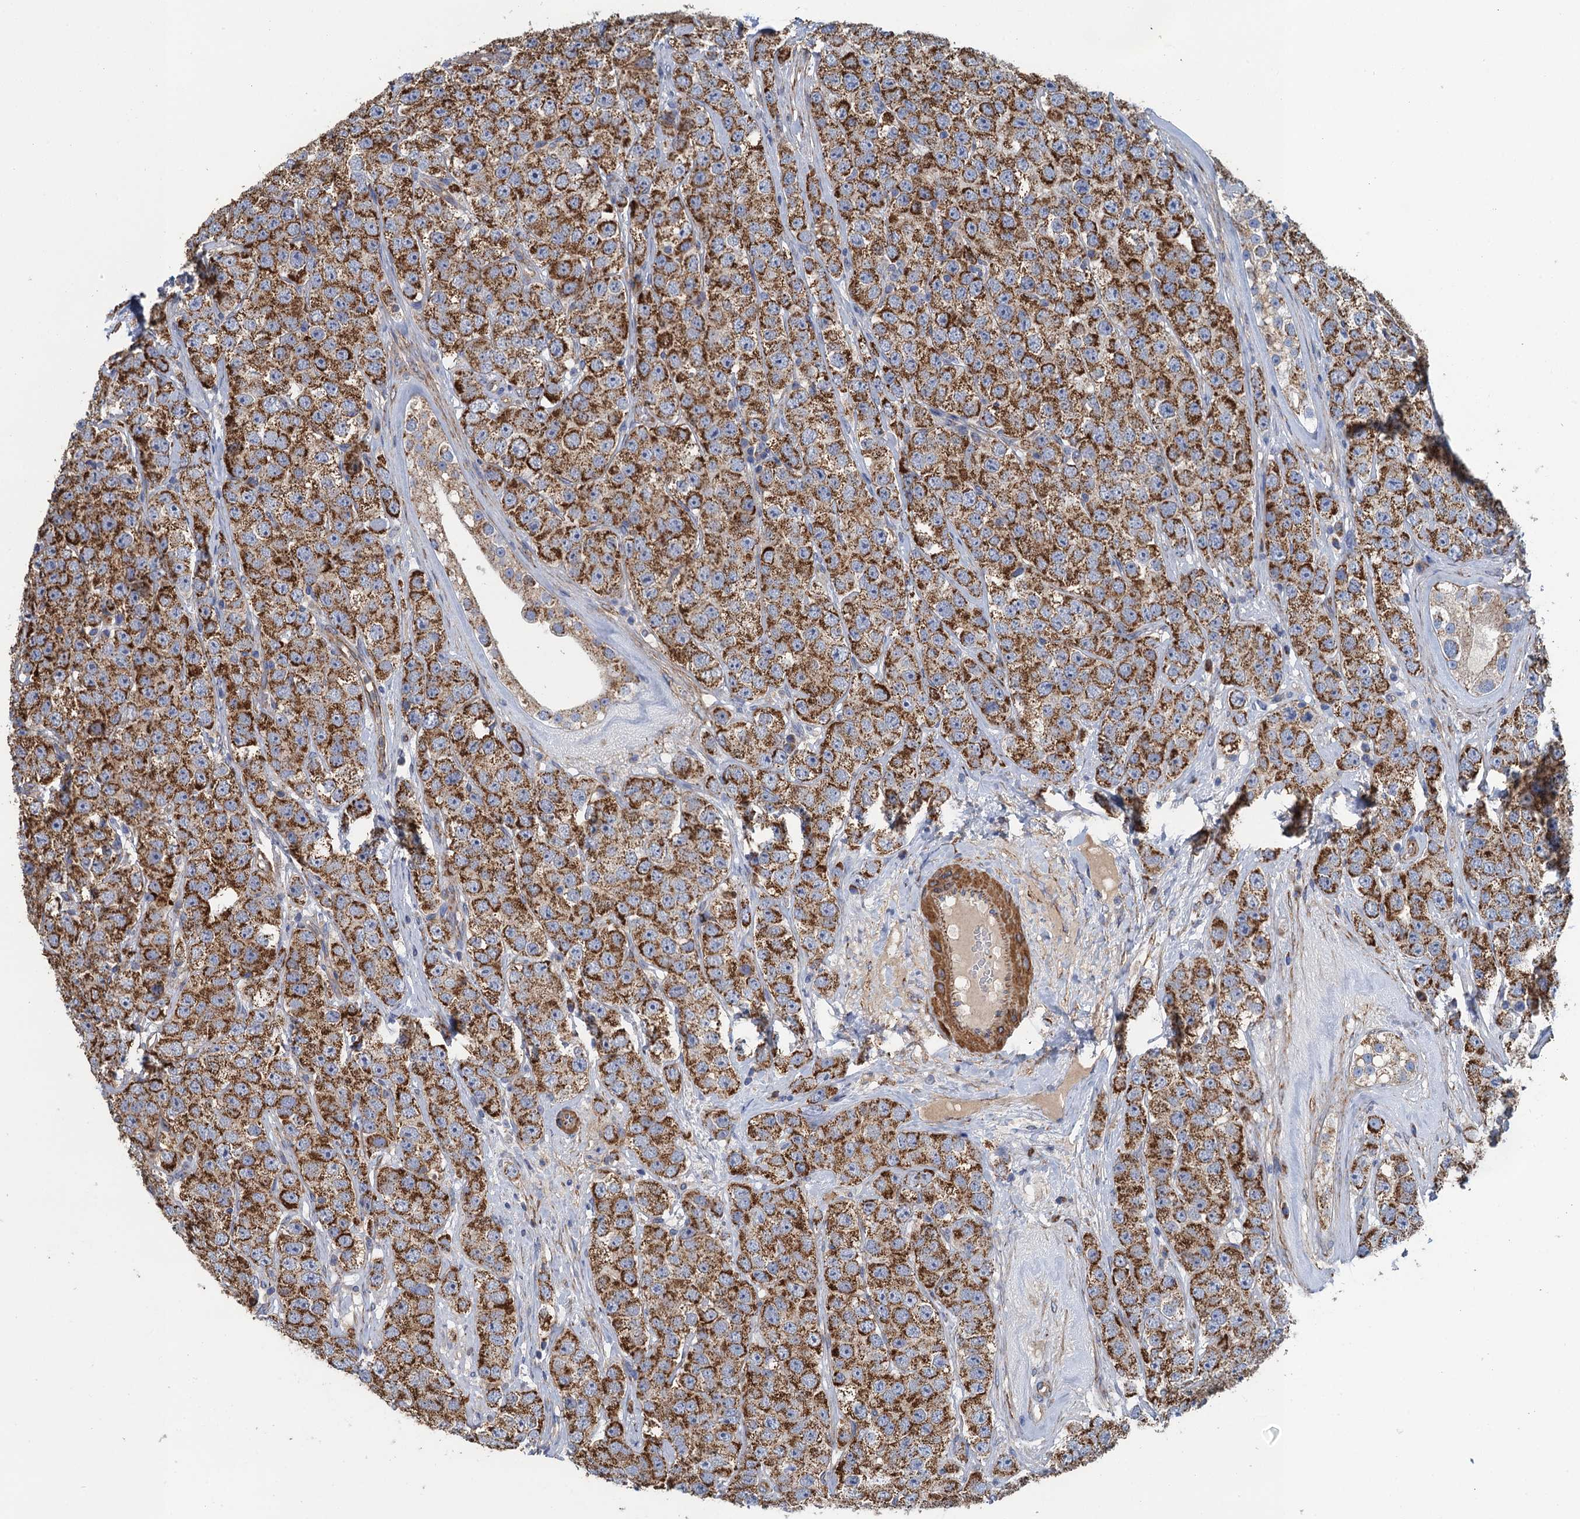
{"staining": {"intensity": "strong", "quantity": ">75%", "location": "cytoplasmic/membranous"}, "tissue": "testis cancer", "cell_type": "Tumor cells", "image_type": "cancer", "snomed": [{"axis": "morphology", "description": "Seminoma, NOS"}, {"axis": "topography", "description": "Testis"}], "caption": "A brown stain highlights strong cytoplasmic/membranous positivity of a protein in testis cancer (seminoma) tumor cells.", "gene": "GCSH", "patient": {"sex": "male", "age": 28}}